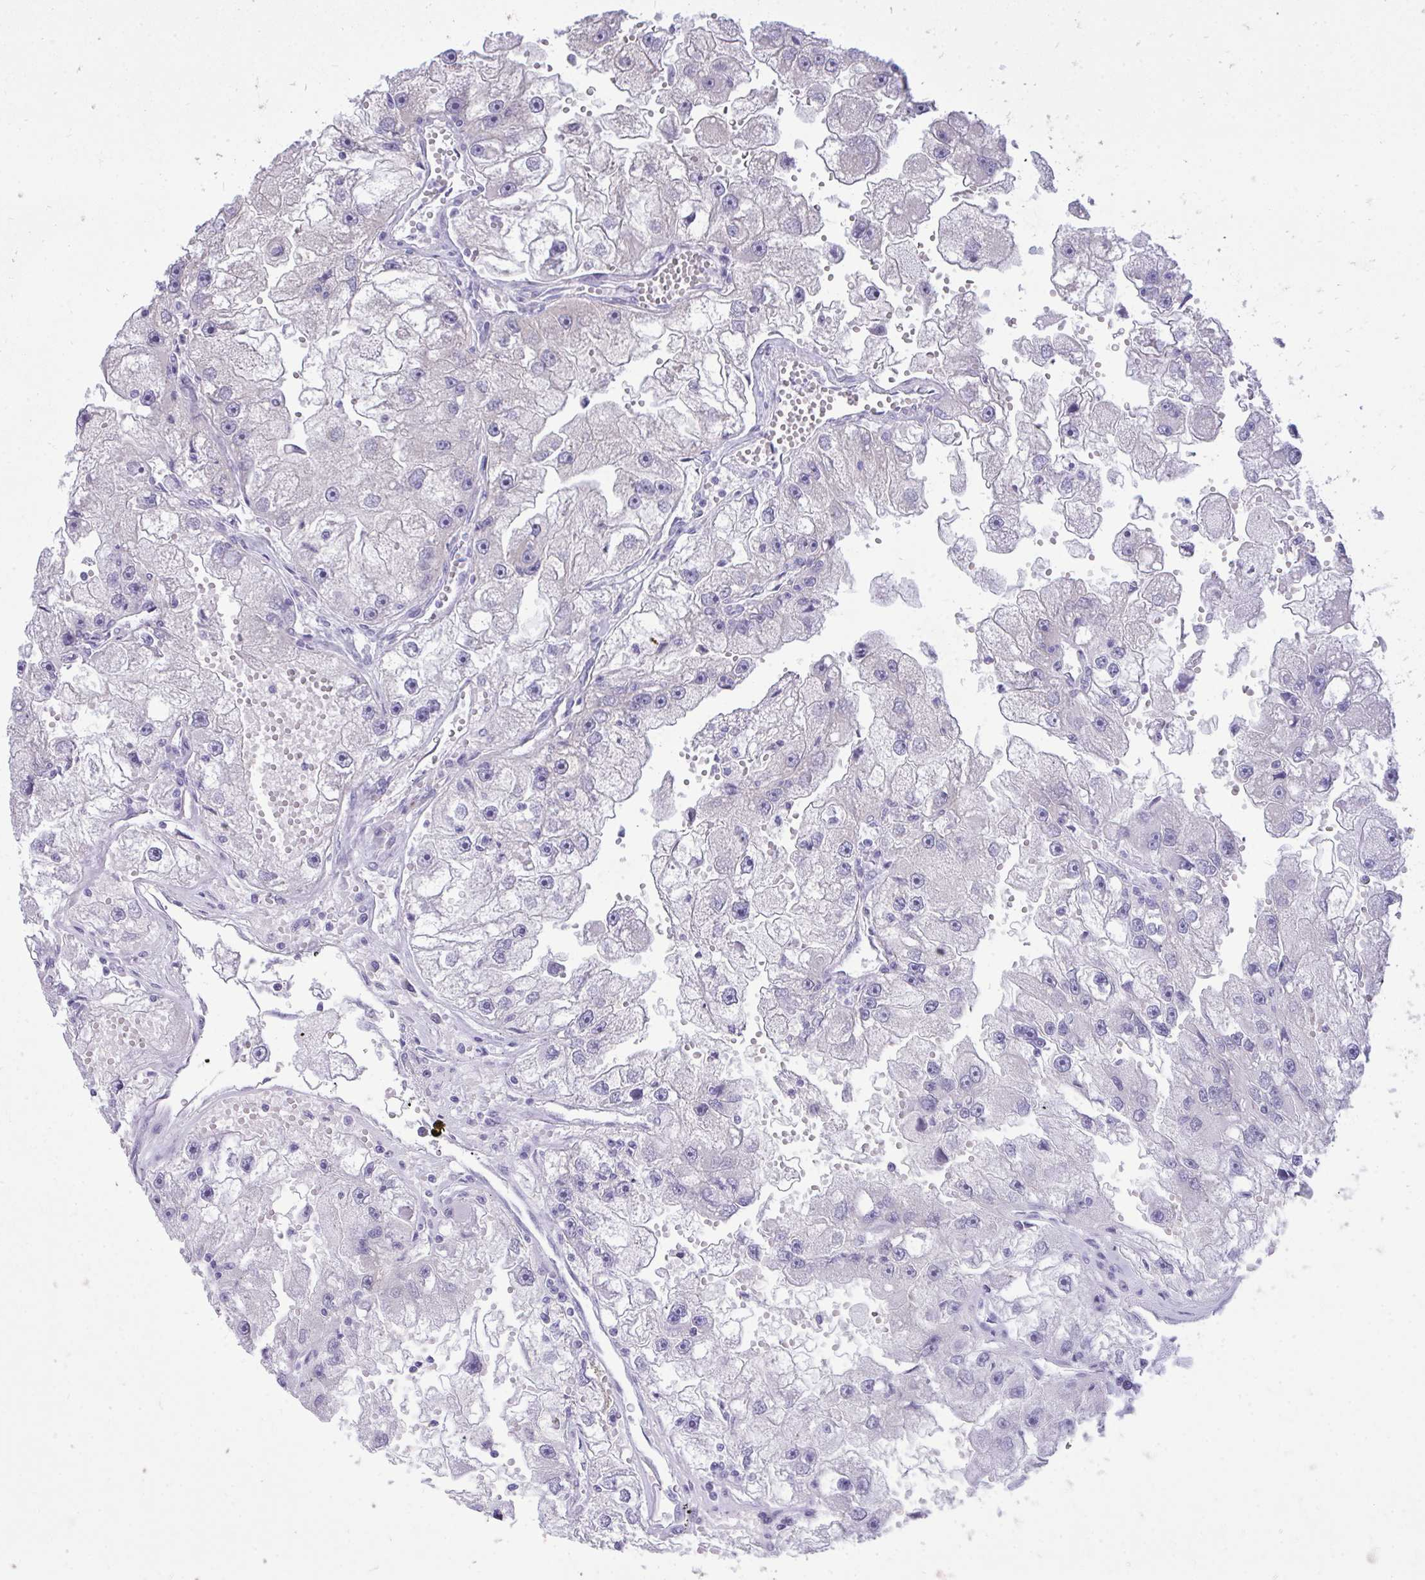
{"staining": {"intensity": "negative", "quantity": "none", "location": "none"}, "tissue": "renal cancer", "cell_type": "Tumor cells", "image_type": "cancer", "snomed": [{"axis": "morphology", "description": "Adenocarcinoma, NOS"}, {"axis": "topography", "description": "Kidney"}], "caption": "DAB immunohistochemical staining of renal adenocarcinoma demonstrates no significant staining in tumor cells.", "gene": "SPTBN2", "patient": {"sex": "male", "age": 63}}